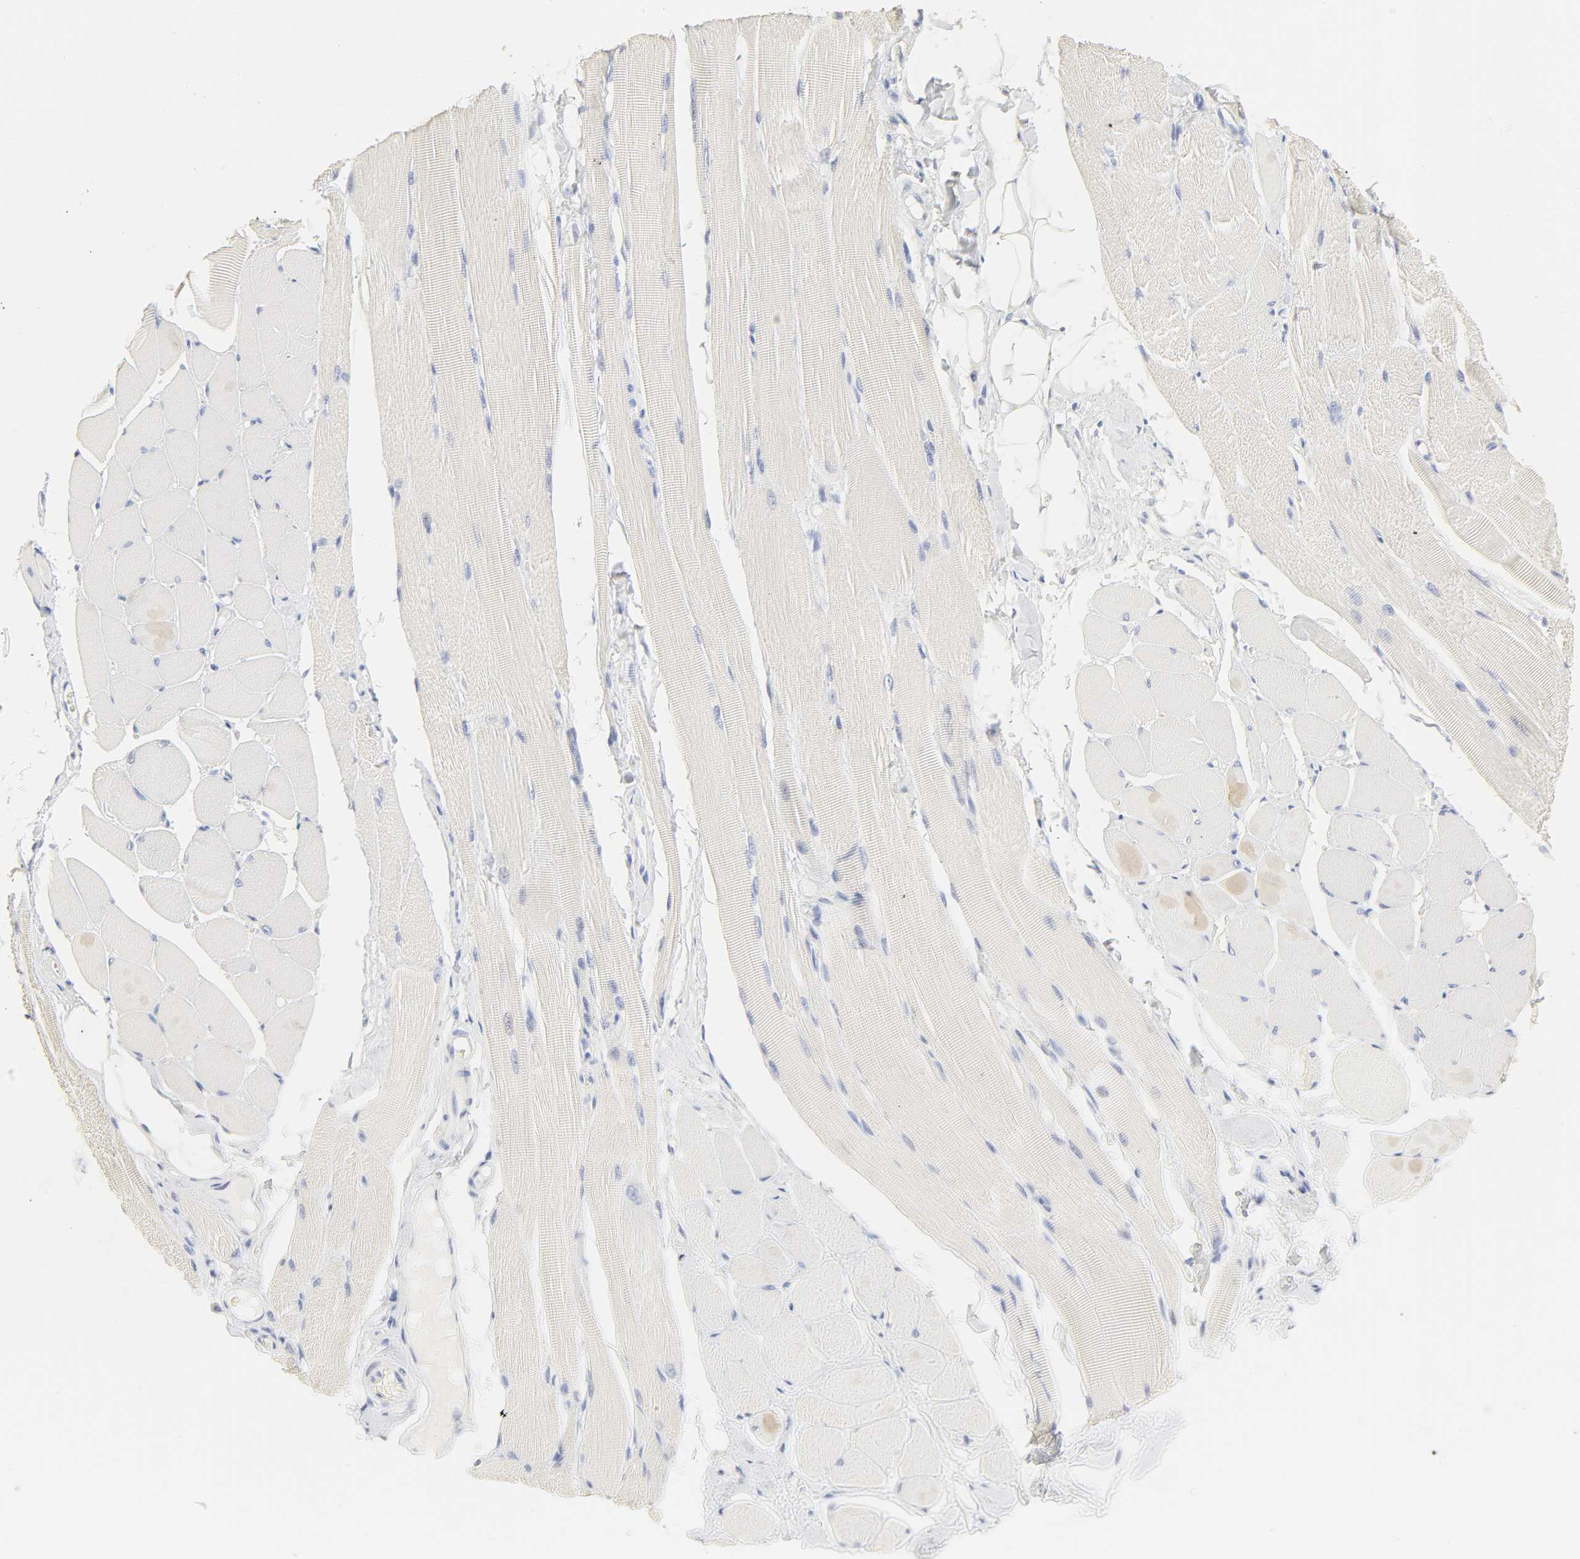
{"staining": {"intensity": "negative", "quantity": "none", "location": "none"}, "tissue": "skeletal muscle", "cell_type": "Myocytes", "image_type": "normal", "snomed": [{"axis": "morphology", "description": "Normal tissue, NOS"}, {"axis": "topography", "description": "Skeletal muscle"}, {"axis": "topography", "description": "Peripheral nerve tissue"}], "caption": "This image is of normal skeletal muscle stained with immunohistochemistry (IHC) to label a protein in brown with the nuclei are counter-stained blue. There is no positivity in myocytes.", "gene": "FCGBP", "patient": {"sex": "female", "age": 84}}